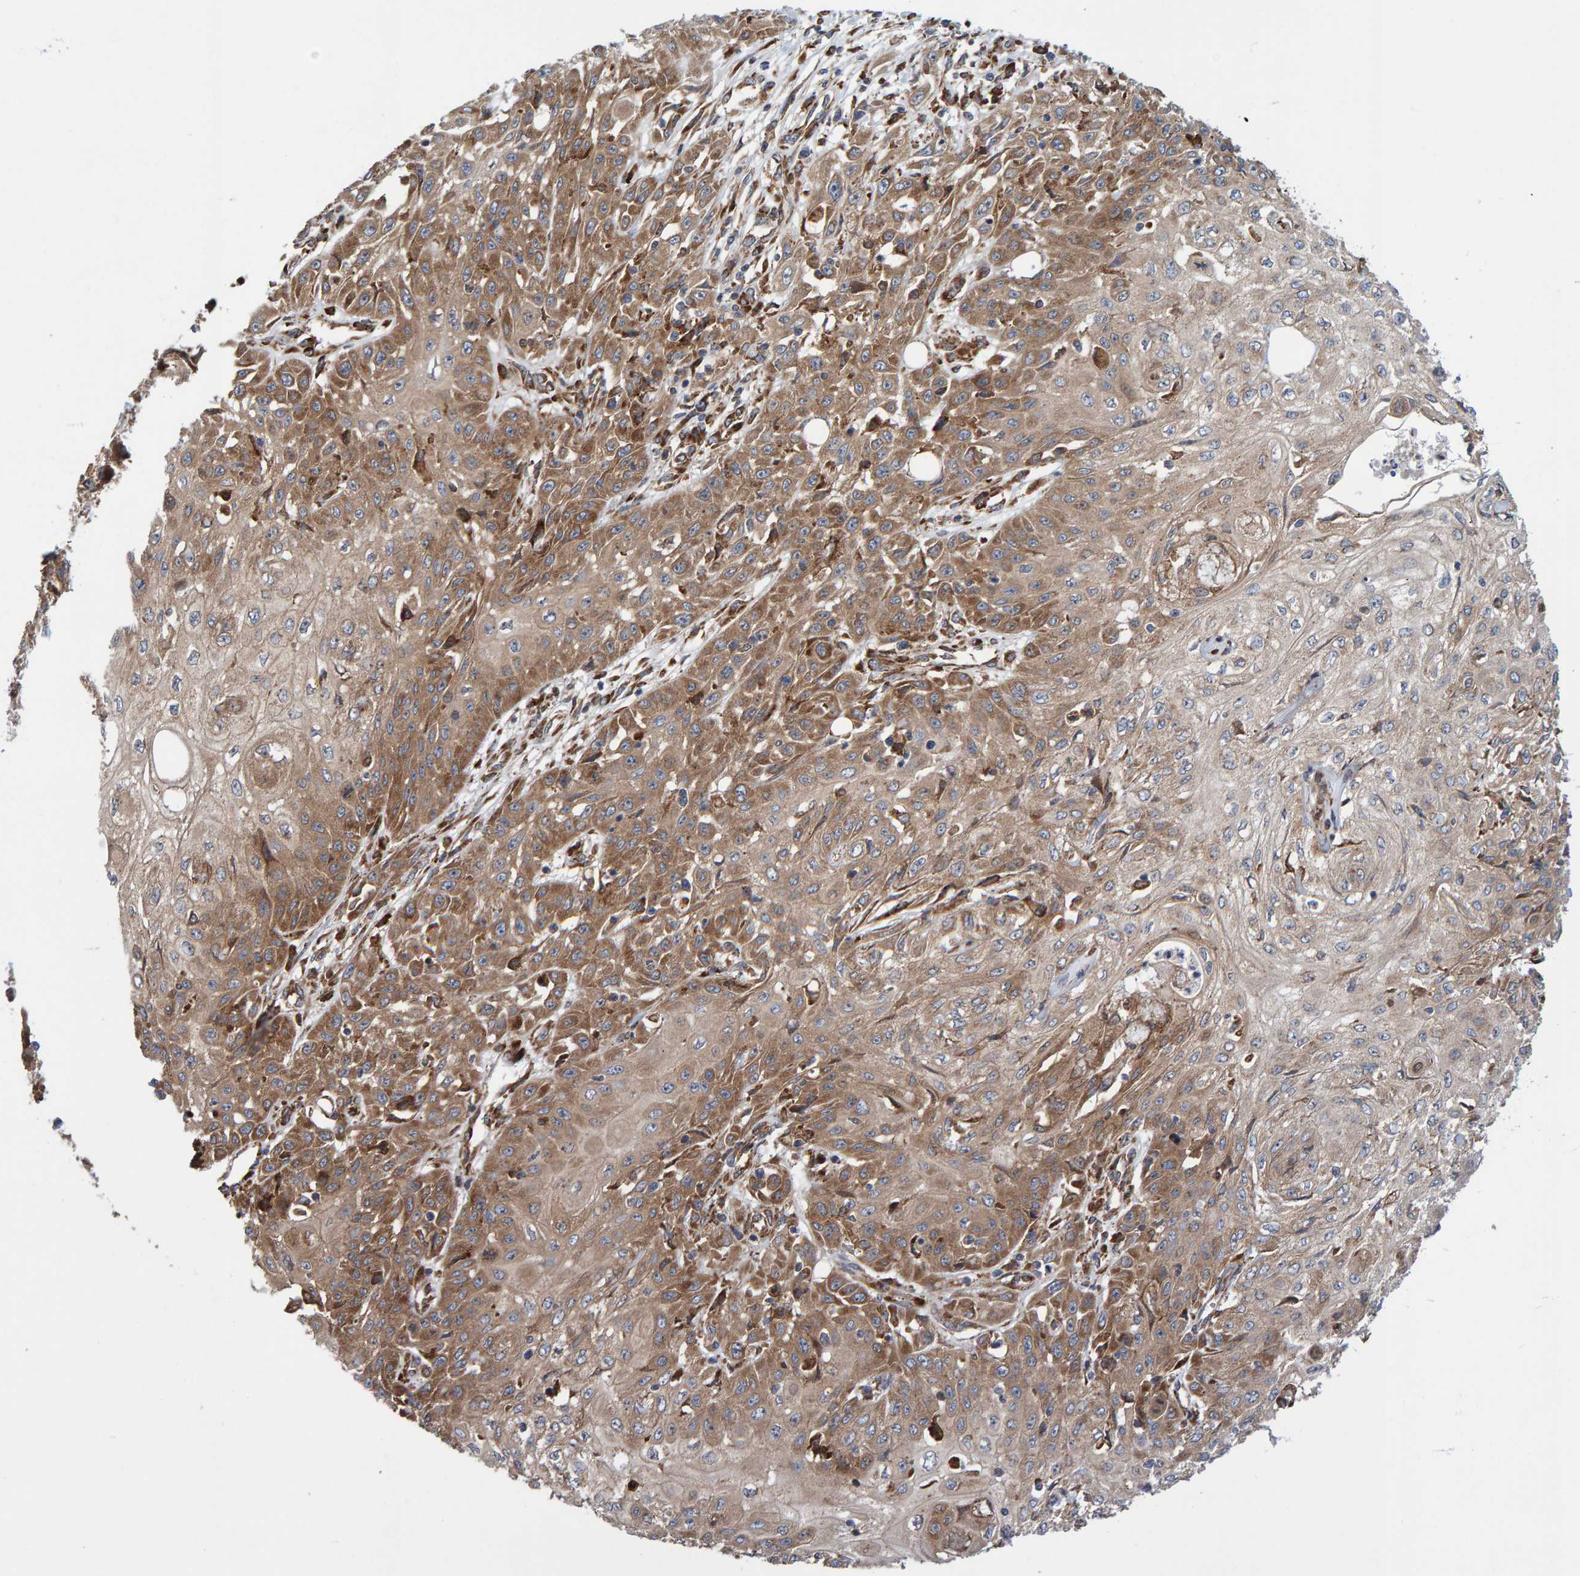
{"staining": {"intensity": "moderate", "quantity": ">75%", "location": "cytoplasmic/membranous"}, "tissue": "skin cancer", "cell_type": "Tumor cells", "image_type": "cancer", "snomed": [{"axis": "morphology", "description": "Squamous cell carcinoma, NOS"}, {"axis": "morphology", "description": "Squamous cell carcinoma, metastatic, NOS"}, {"axis": "topography", "description": "Skin"}, {"axis": "topography", "description": "Lymph node"}], "caption": "Human skin cancer stained with a brown dye demonstrates moderate cytoplasmic/membranous positive positivity in approximately >75% of tumor cells.", "gene": "KIAA0753", "patient": {"sex": "male", "age": 75}}